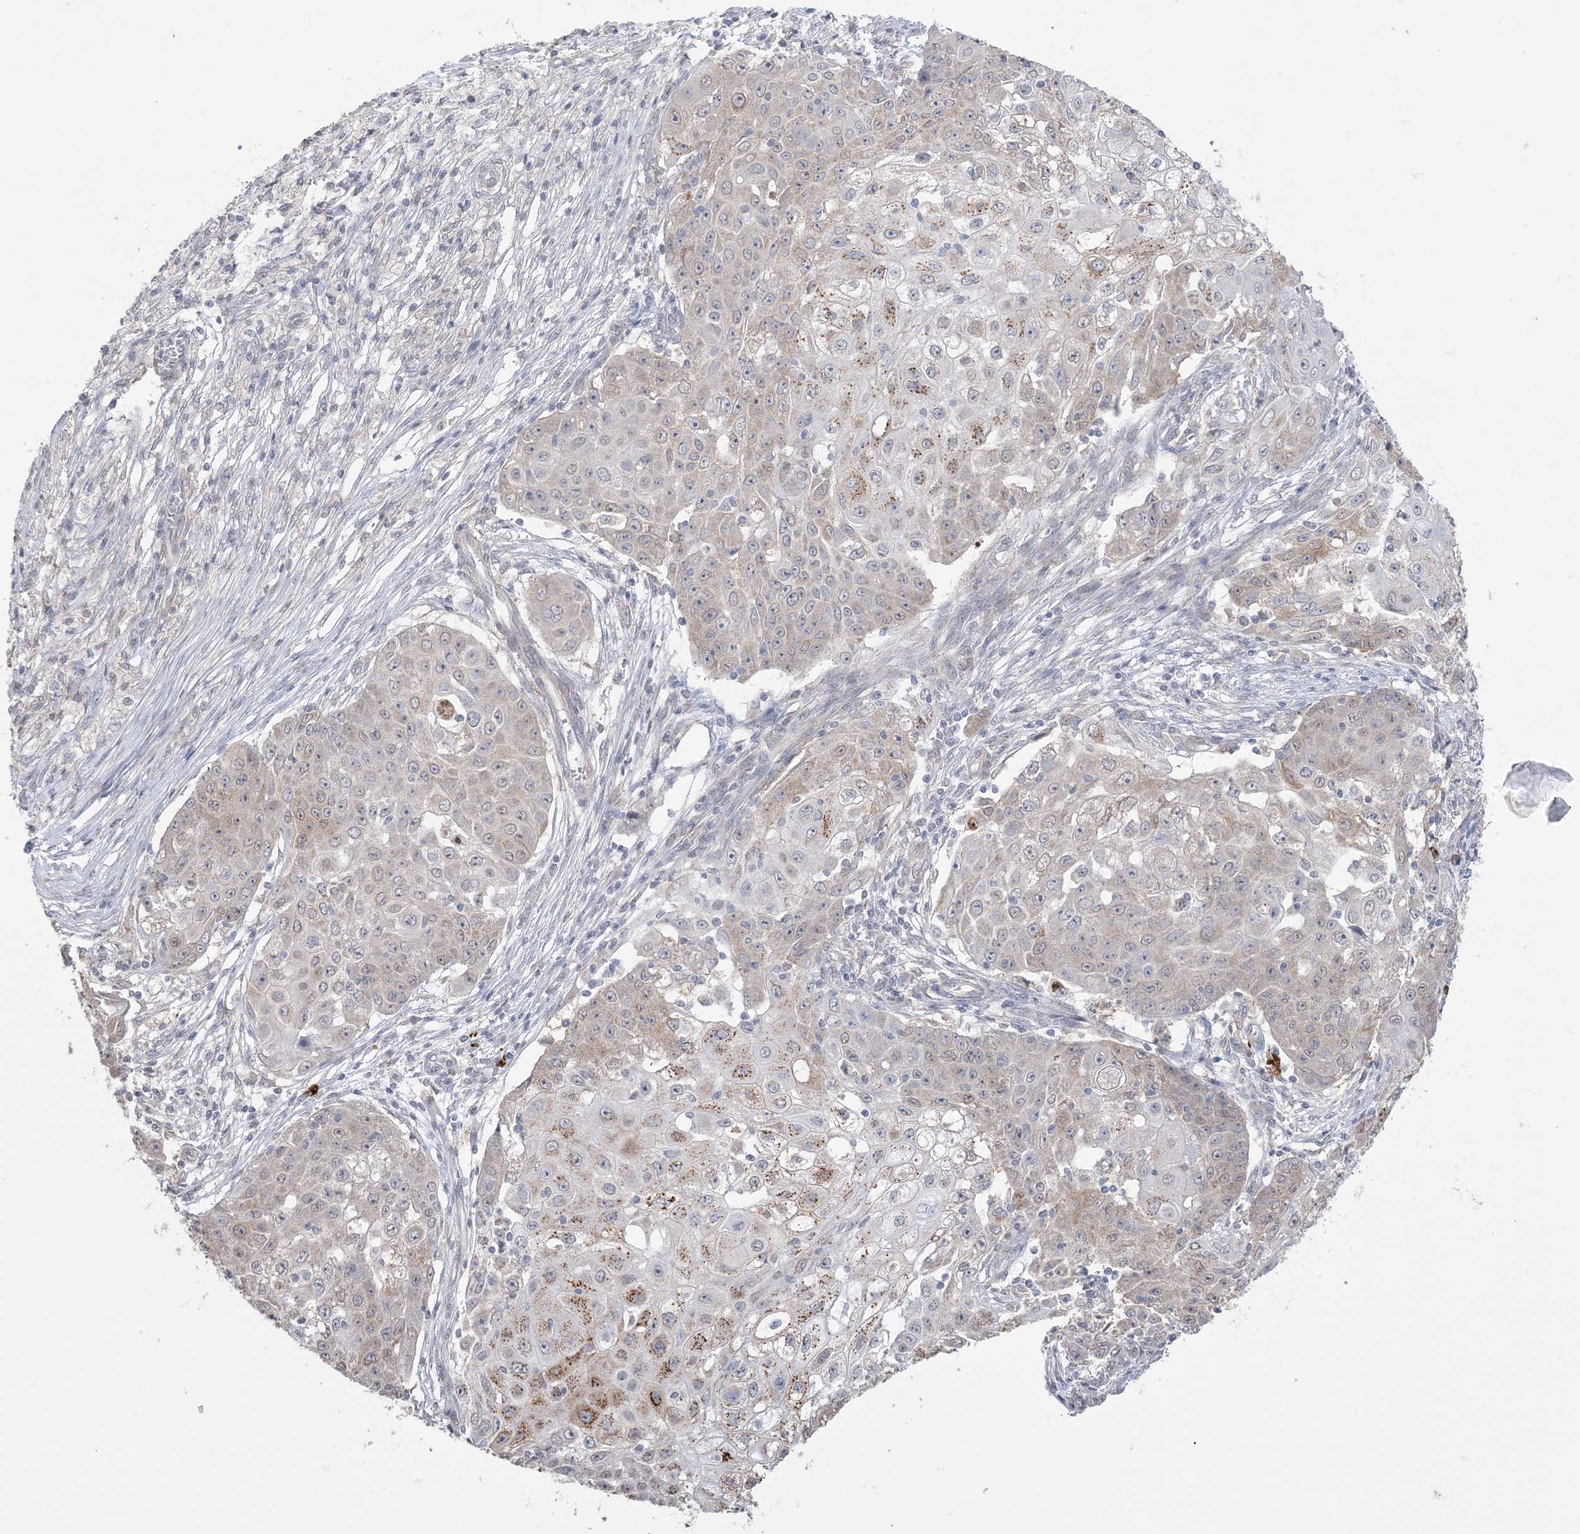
{"staining": {"intensity": "moderate", "quantity": "<25%", "location": "cytoplasmic/membranous"}, "tissue": "ovarian cancer", "cell_type": "Tumor cells", "image_type": "cancer", "snomed": [{"axis": "morphology", "description": "Carcinoma, endometroid"}, {"axis": "topography", "description": "Ovary"}], "caption": "The micrograph displays immunohistochemical staining of ovarian cancer (endometroid carcinoma). There is moderate cytoplasmic/membranous expression is seen in approximately <25% of tumor cells. (DAB (3,3'-diaminobenzidine) IHC, brown staining for protein, blue staining for nuclei).", "gene": "XRN1", "patient": {"sex": "female", "age": 42}}